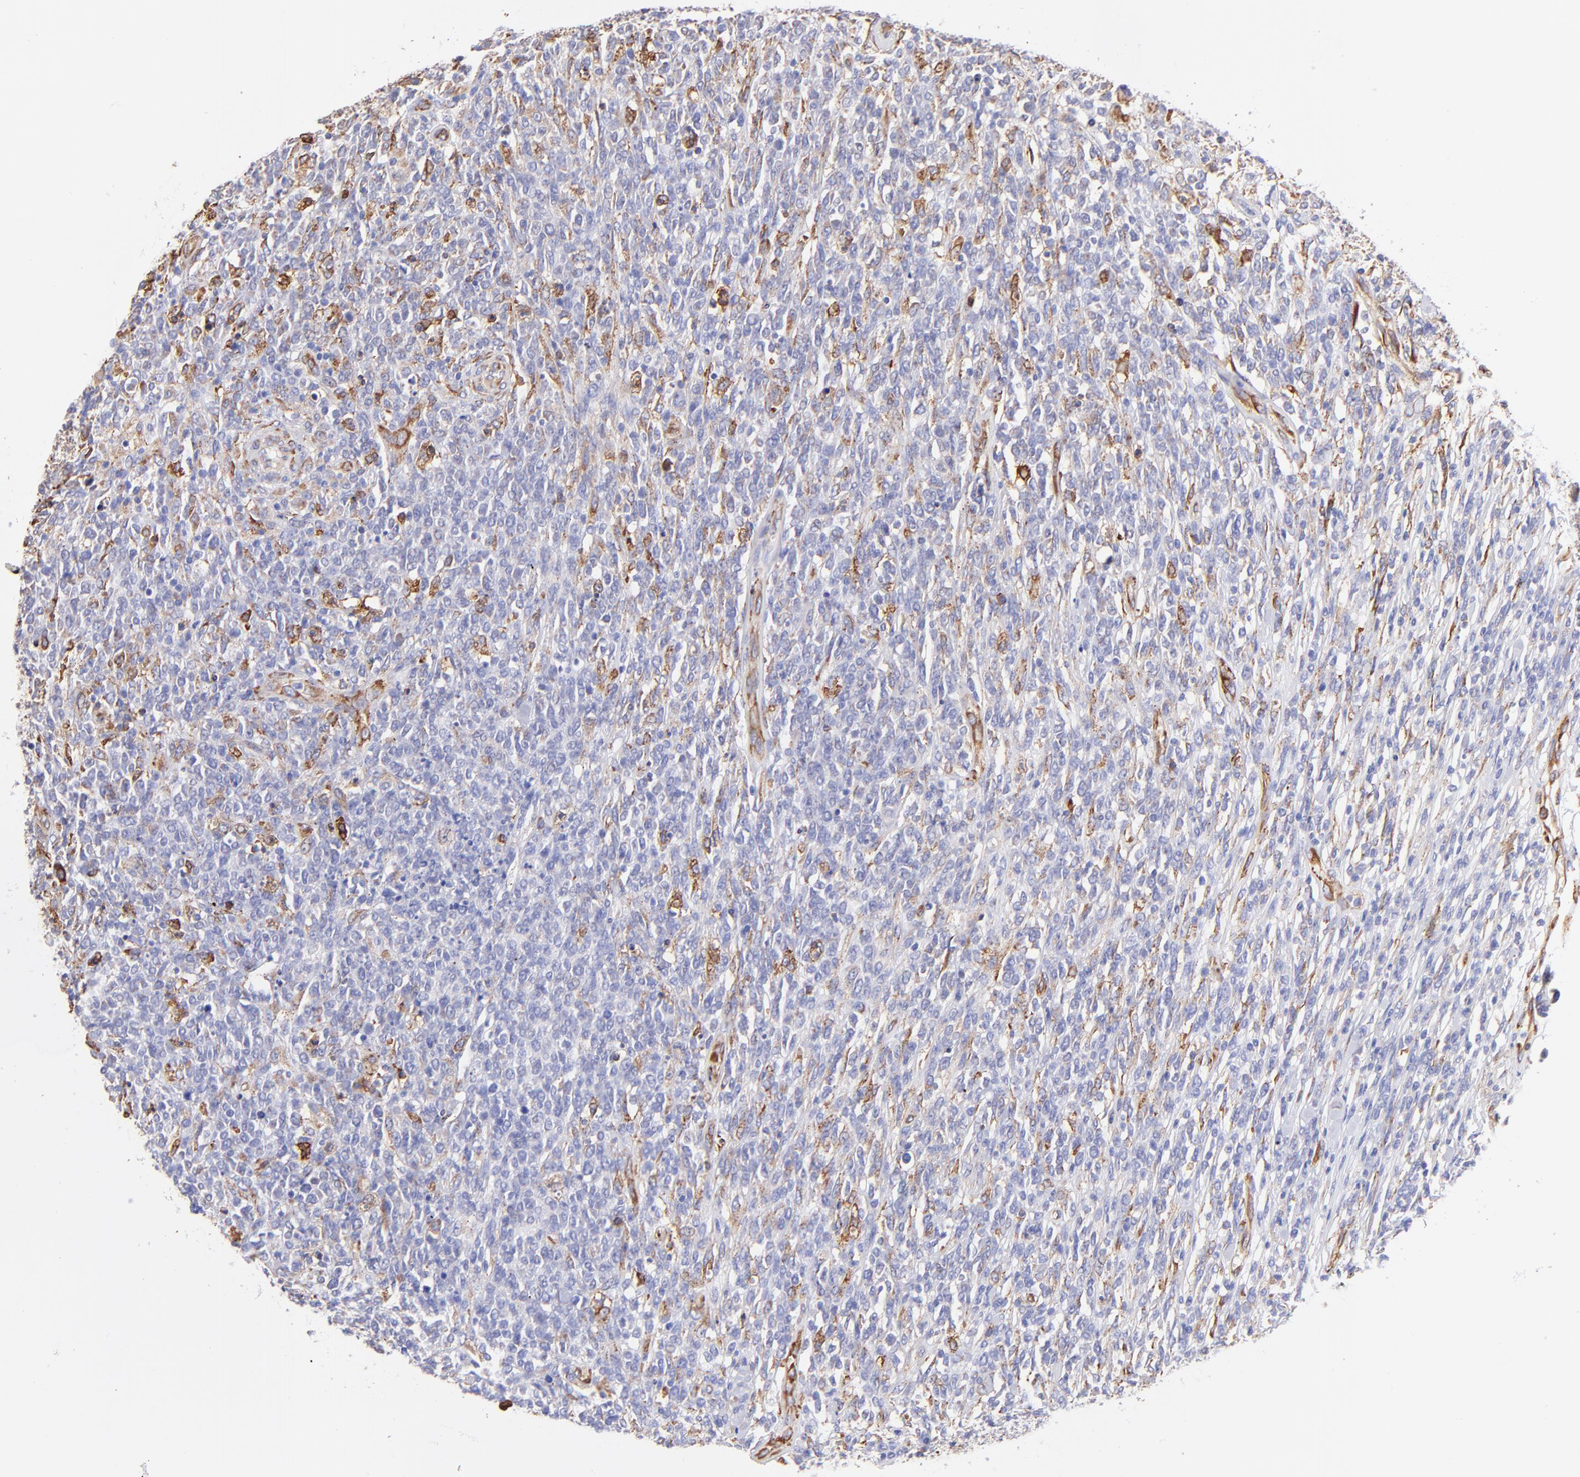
{"staining": {"intensity": "negative", "quantity": "none", "location": "none"}, "tissue": "lymphoma", "cell_type": "Tumor cells", "image_type": "cancer", "snomed": [{"axis": "morphology", "description": "Malignant lymphoma, non-Hodgkin's type, High grade"}, {"axis": "topography", "description": "Lymph node"}], "caption": "Human lymphoma stained for a protein using immunohistochemistry demonstrates no positivity in tumor cells.", "gene": "SPARC", "patient": {"sex": "female", "age": 73}}